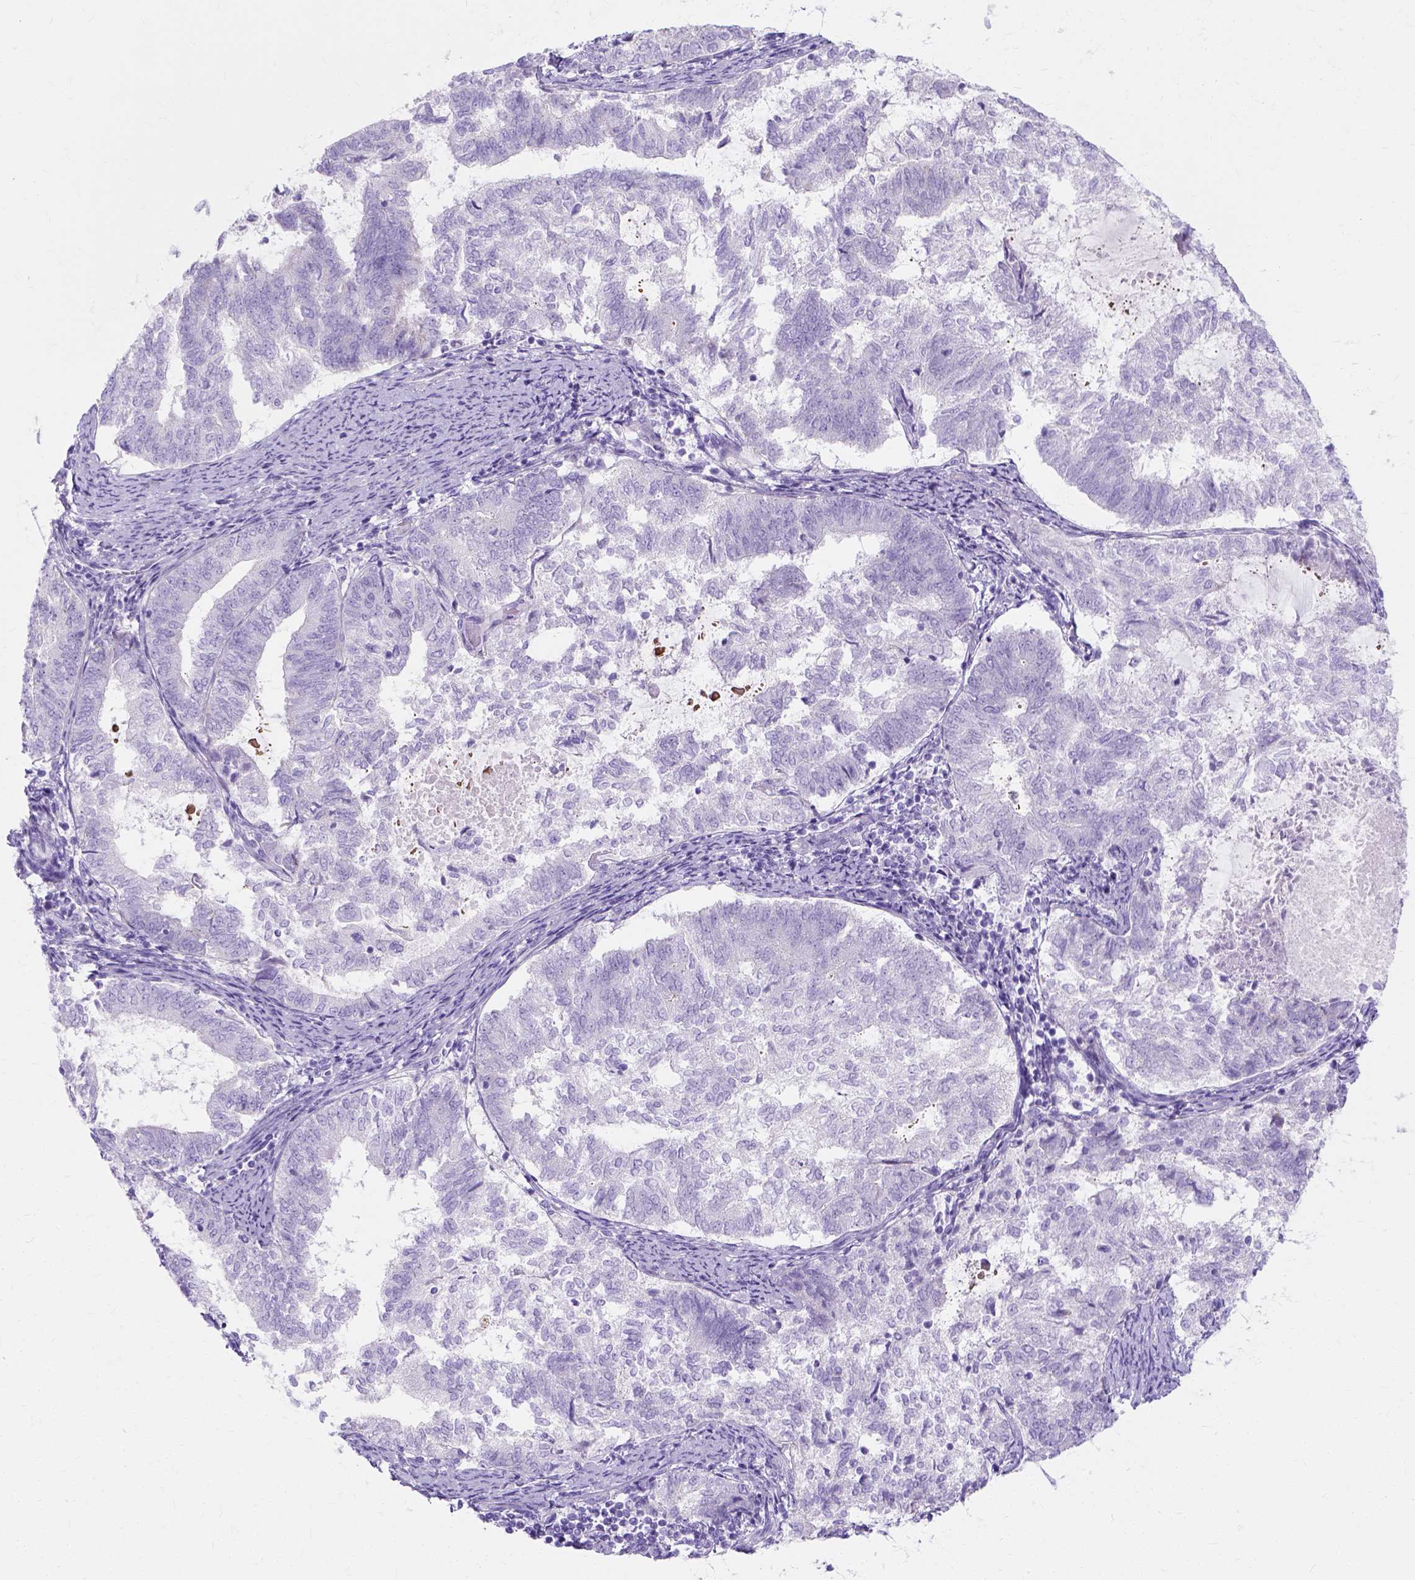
{"staining": {"intensity": "negative", "quantity": "none", "location": "none"}, "tissue": "endometrial cancer", "cell_type": "Tumor cells", "image_type": "cancer", "snomed": [{"axis": "morphology", "description": "Adenocarcinoma, NOS"}, {"axis": "topography", "description": "Endometrium"}], "caption": "A micrograph of adenocarcinoma (endometrial) stained for a protein exhibits no brown staining in tumor cells. The staining is performed using DAB brown chromogen with nuclei counter-stained in using hematoxylin.", "gene": "MYH15", "patient": {"sex": "female", "age": 65}}